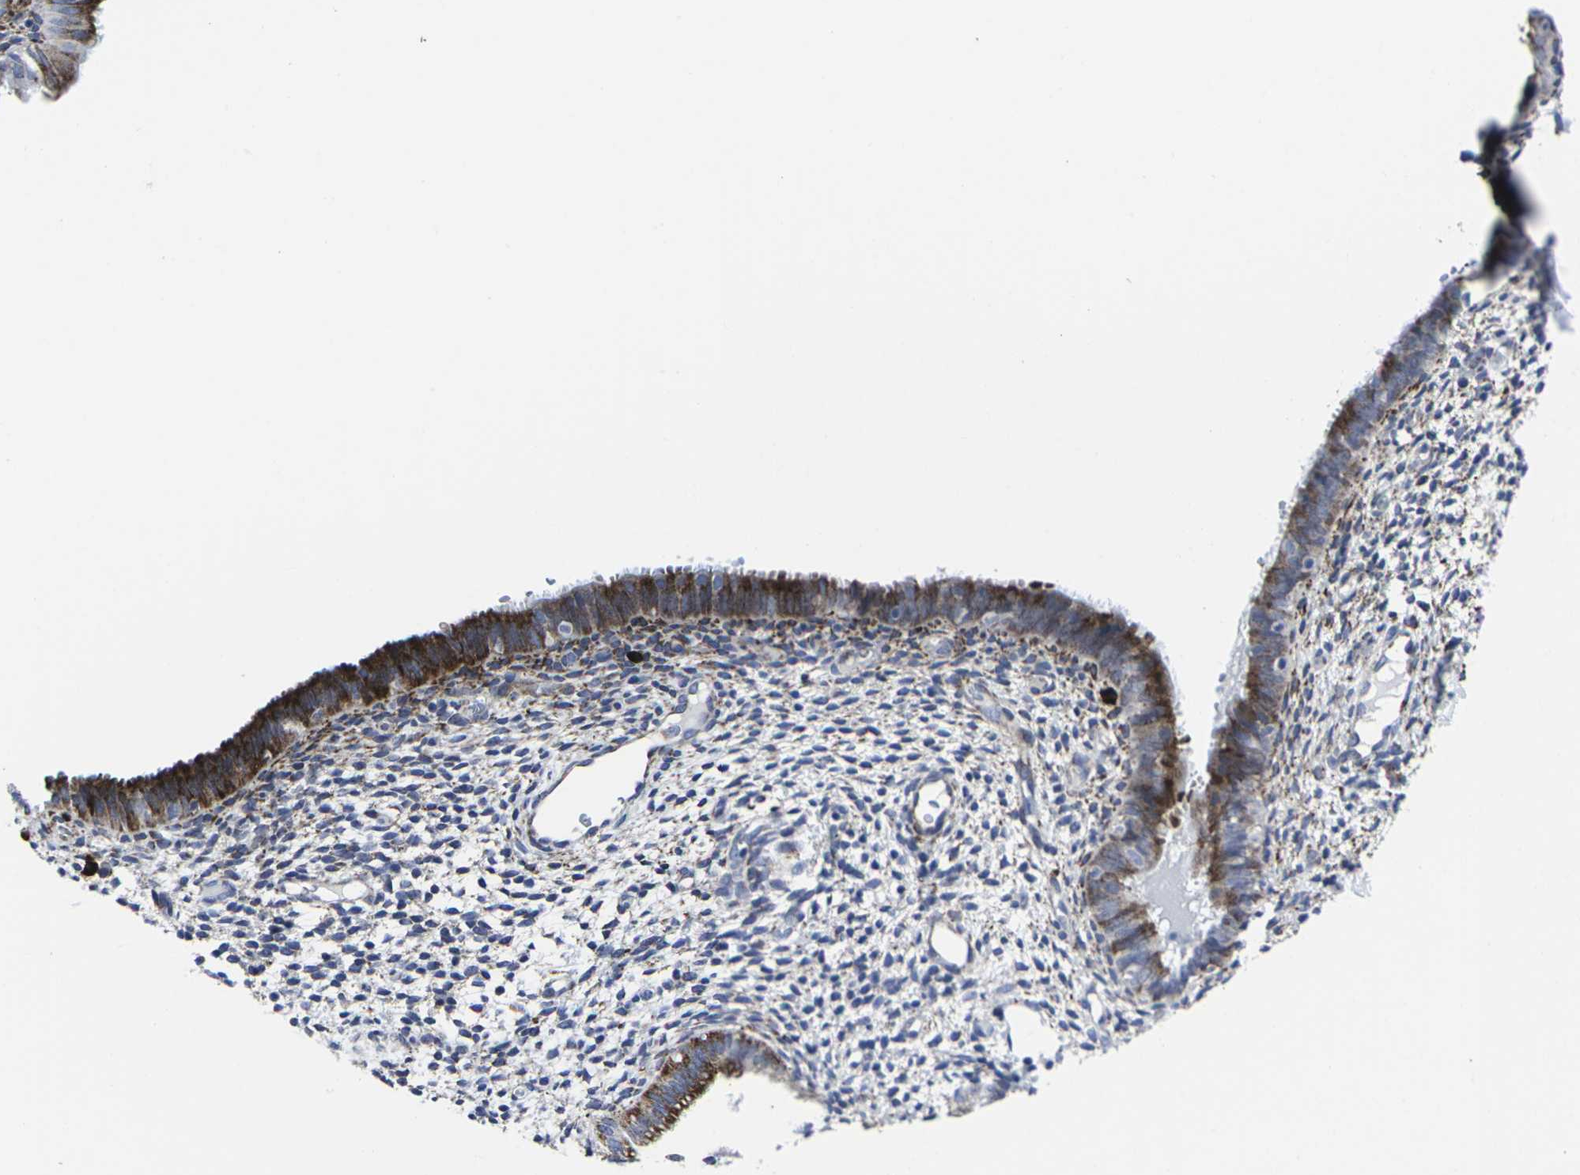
{"staining": {"intensity": "negative", "quantity": "none", "location": "none"}, "tissue": "endometrium", "cell_type": "Cells in endometrial stroma", "image_type": "normal", "snomed": [{"axis": "morphology", "description": "Normal tissue, NOS"}, {"axis": "topography", "description": "Endometrium"}], "caption": "A photomicrograph of human endometrium is negative for staining in cells in endometrial stroma. (Stains: DAB (3,3'-diaminobenzidine) immunohistochemistry with hematoxylin counter stain, Microscopy: brightfield microscopy at high magnification).", "gene": "RPN1", "patient": {"sex": "female", "age": 61}}